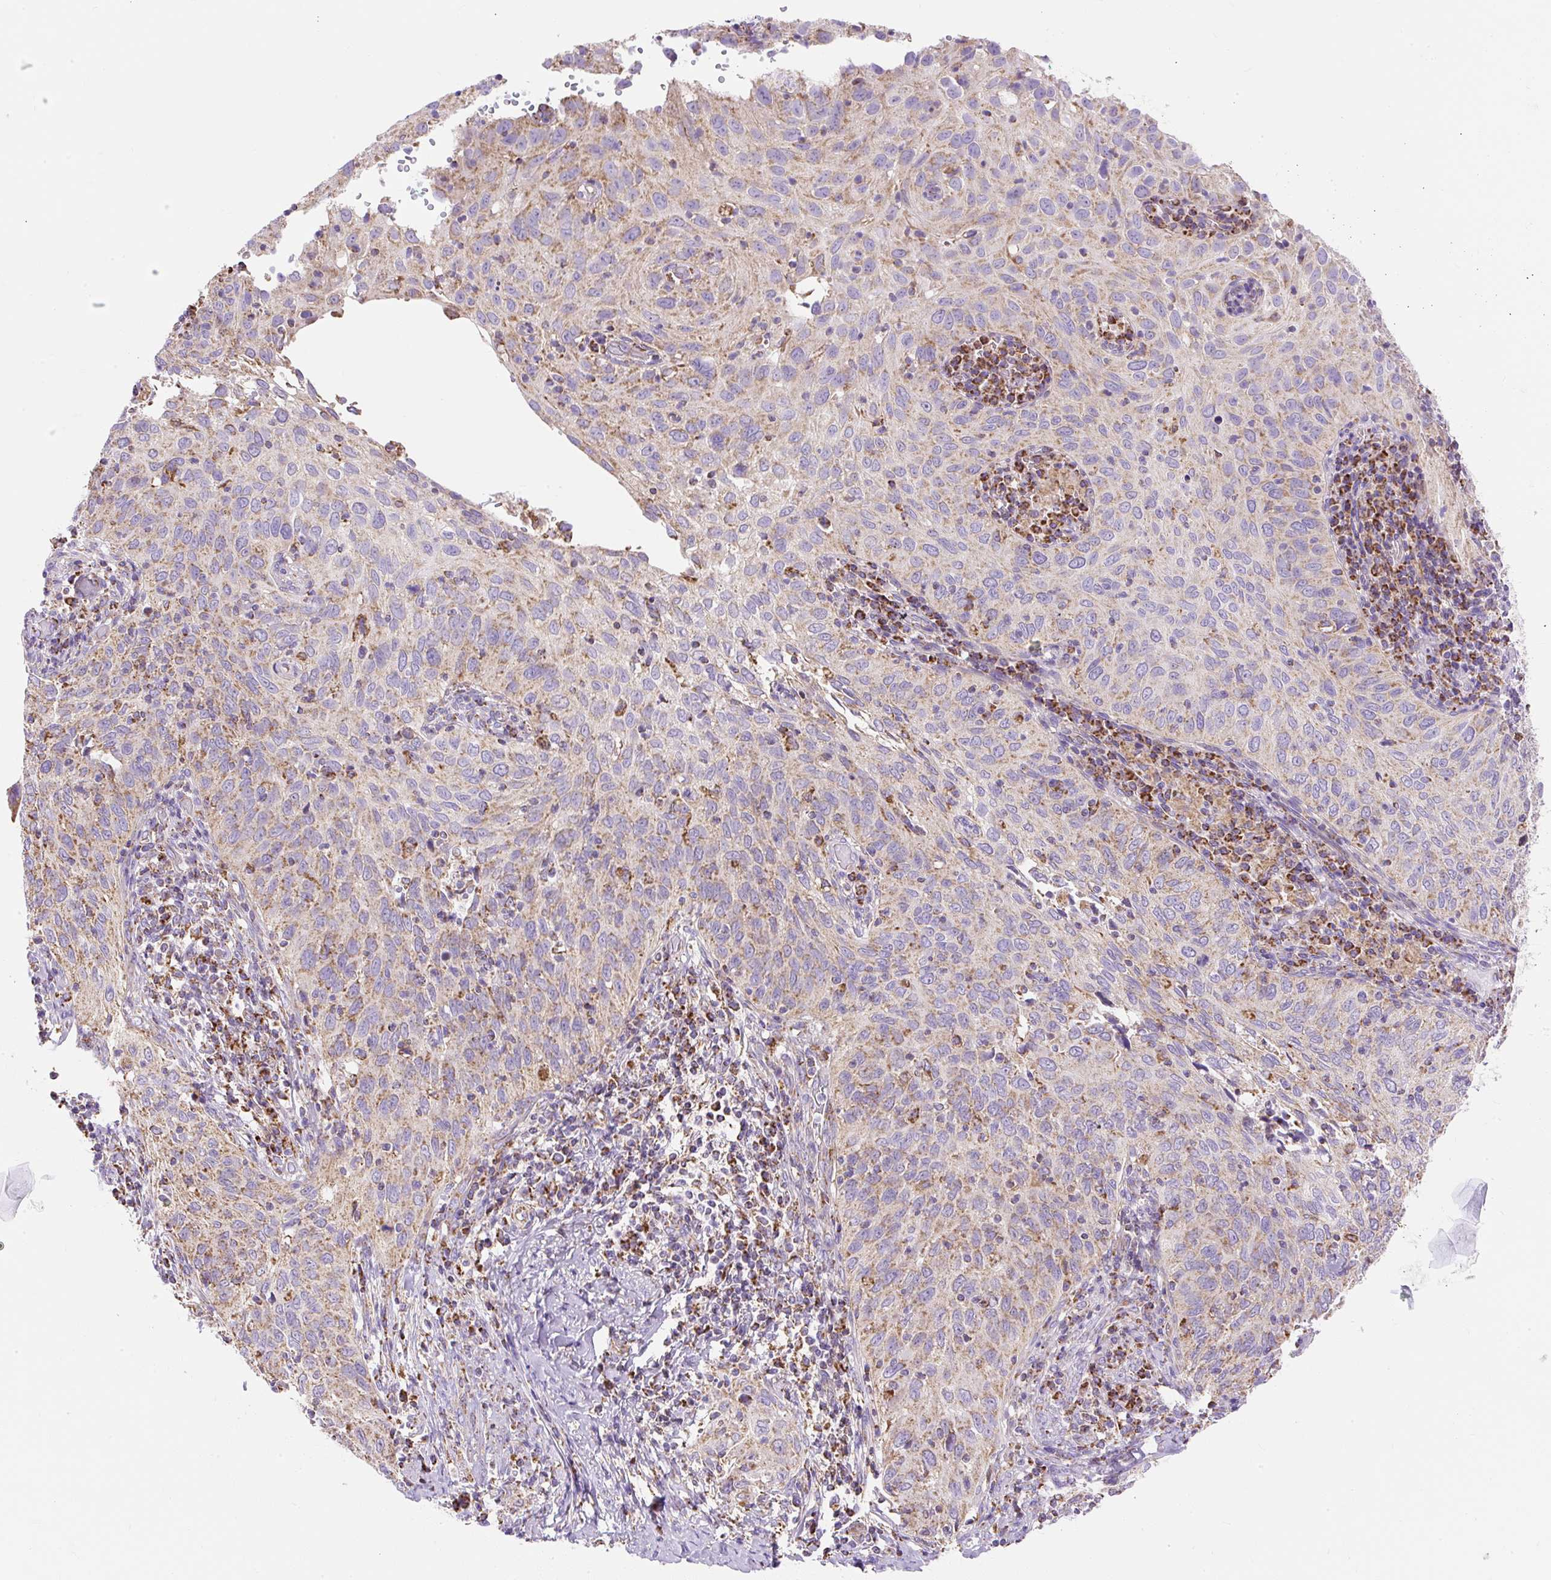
{"staining": {"intensity": "weak", "quantity": "25%-75%", "location": "cytoplasmic/membranous"}, "tissue": "cervical cancer", "cell_type": "Tumor cells", "image_type": "cancer", "snomed": [{"axis": "morphology", "description": "Squamous cell carcinoma, NOS"}, {"axis": "topography", "description": "Cervix"}], "caption": "The image shows staining of cervical squamous cell carcinoma, revealing weak cytoplasmic/membranous protein staining (brown color) within tumor cells.", "gene": "DAAM2", "patient": {"sex": "female", "age": 52}}